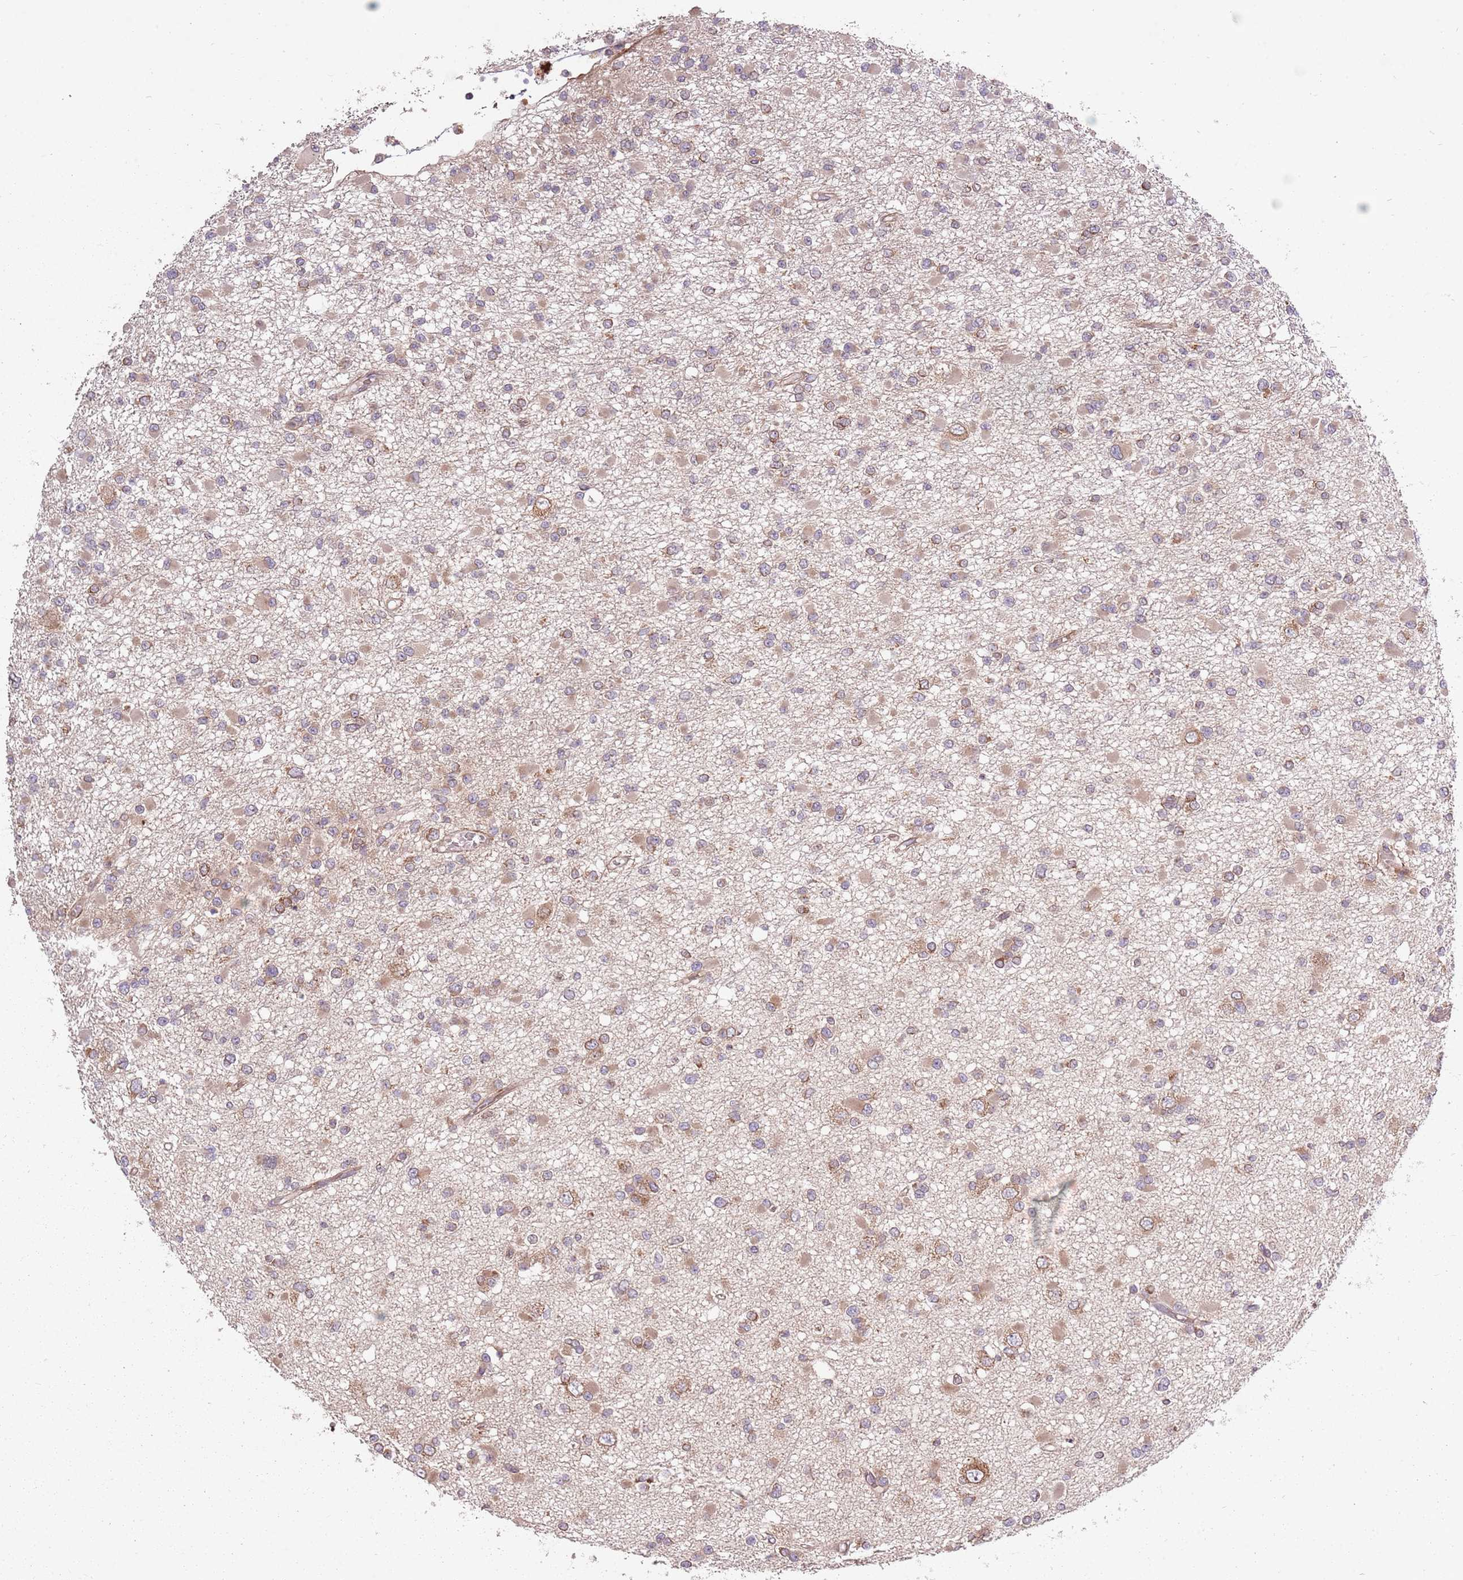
{"staining": {"intensity": "moderate", "quantity": "25%-75%", "location": "cytoplasmic/membranous"}, "tissue": "glioma", "cell_type": "Tumor cells", "image_type": "cancer", "snomed": [{"axis": "morphology", "description": "Glioma, malignant, Low grade"}, {"axis": "topography", "description": "Brain"}], "caption": "Immunohistochemical staining of human glioma exhibits medium levels of moderate cytoplasmic/membranous positivity in about 25%-75% of tumor cells.", "gene": "PLD6", "patient": {"sex": "female", "age": 22}}